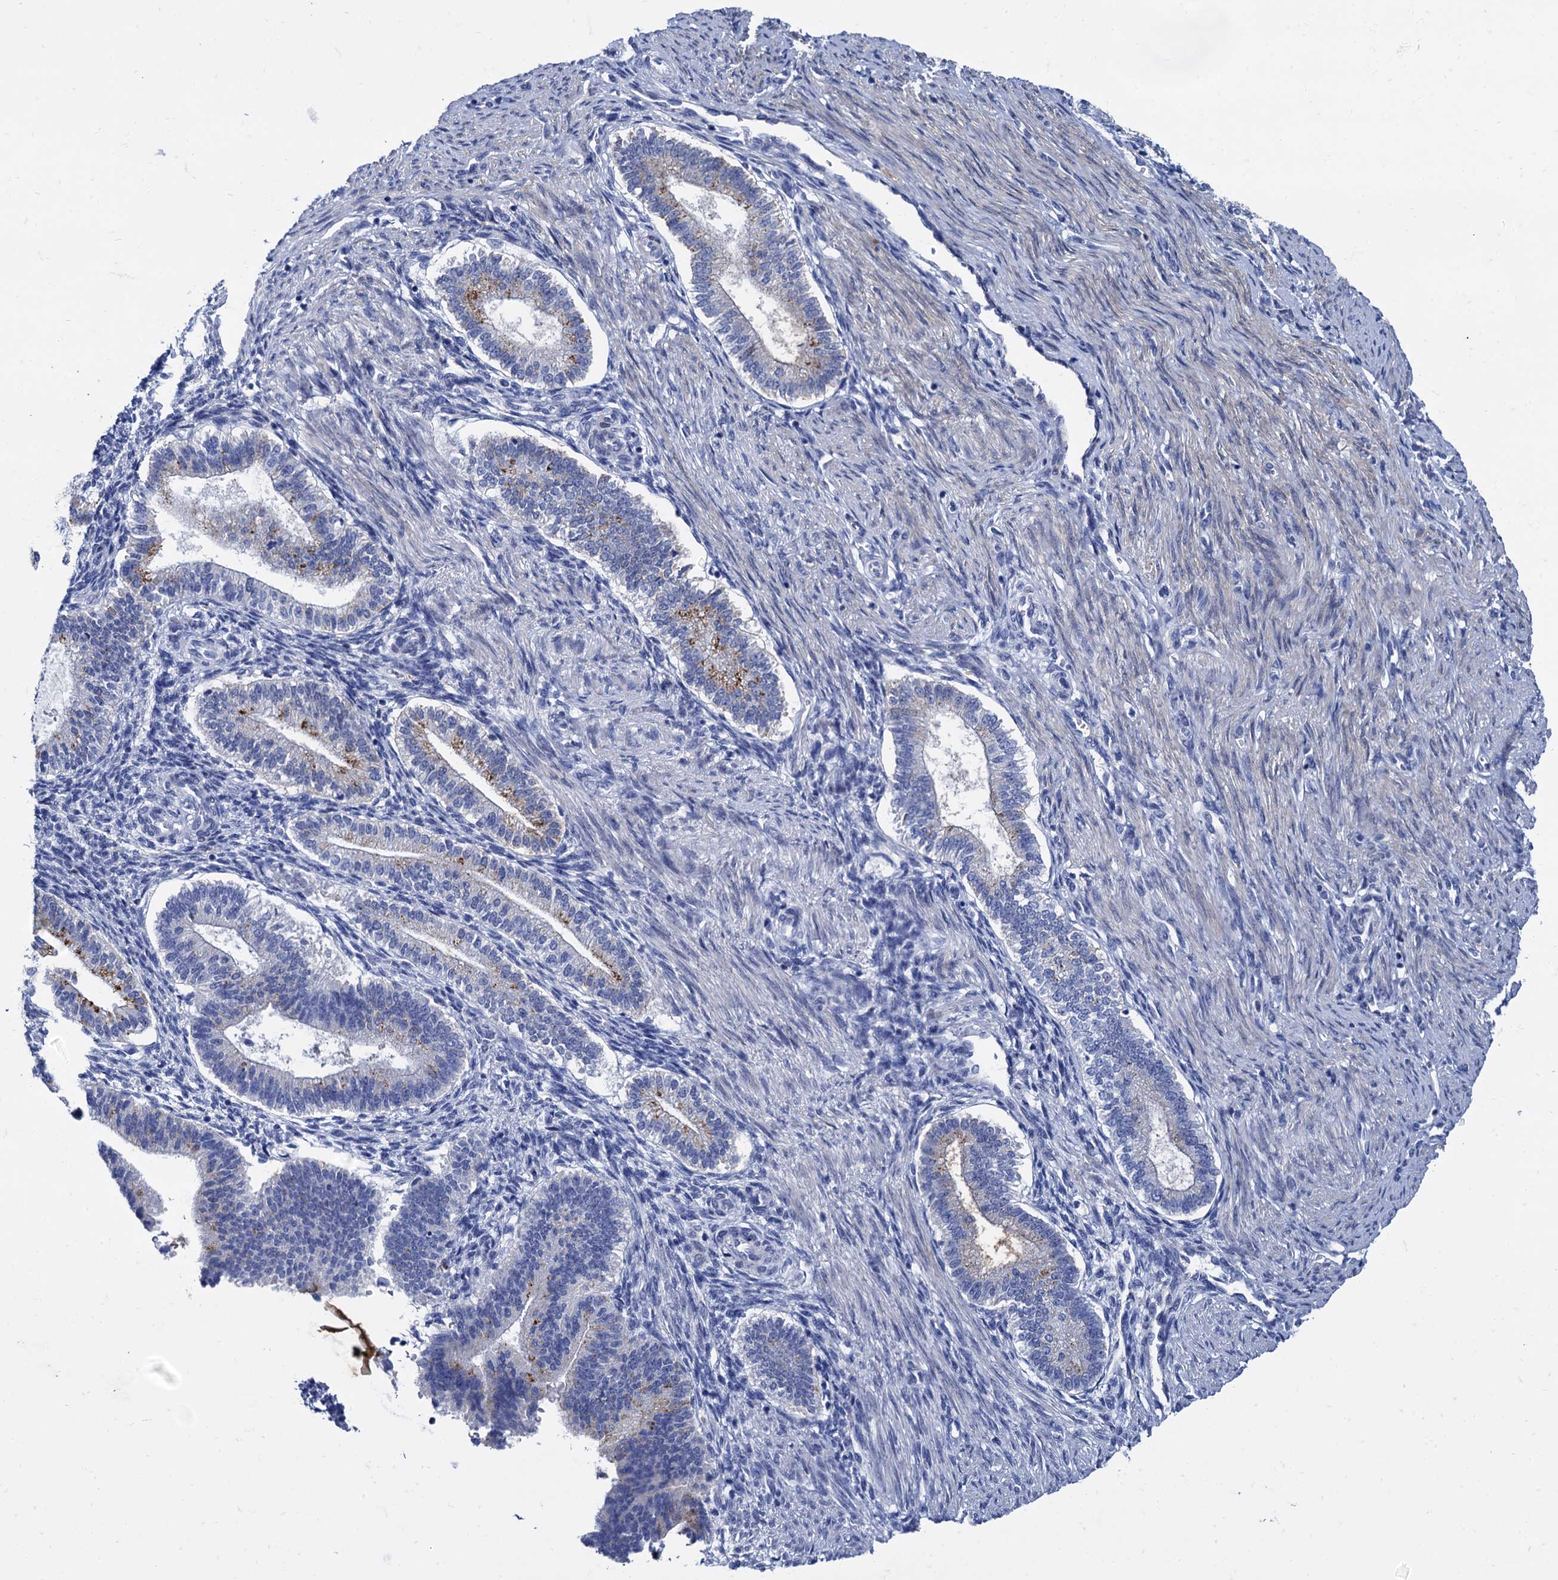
{"staining": {"intensity": "negative", "quantity": "none", "location": "none"}, "tissue": "endometrium", "cell_type": "Cells in endometrial stroma", "image_type": "normal", "snomed": [{"axis": "morphology", "description": "Normal tissue, NOS"}, {"axis": "topography", "description": "Endometrium"}], "caption": "Immunohistochemical staining of benign human endometrium reveals no significant staining in cells in endometrial stroma. (DAB IHC with hematoxylin counter stain).", "gene": "TMEM72", "patient": {"sex": "female", "age": 25}}